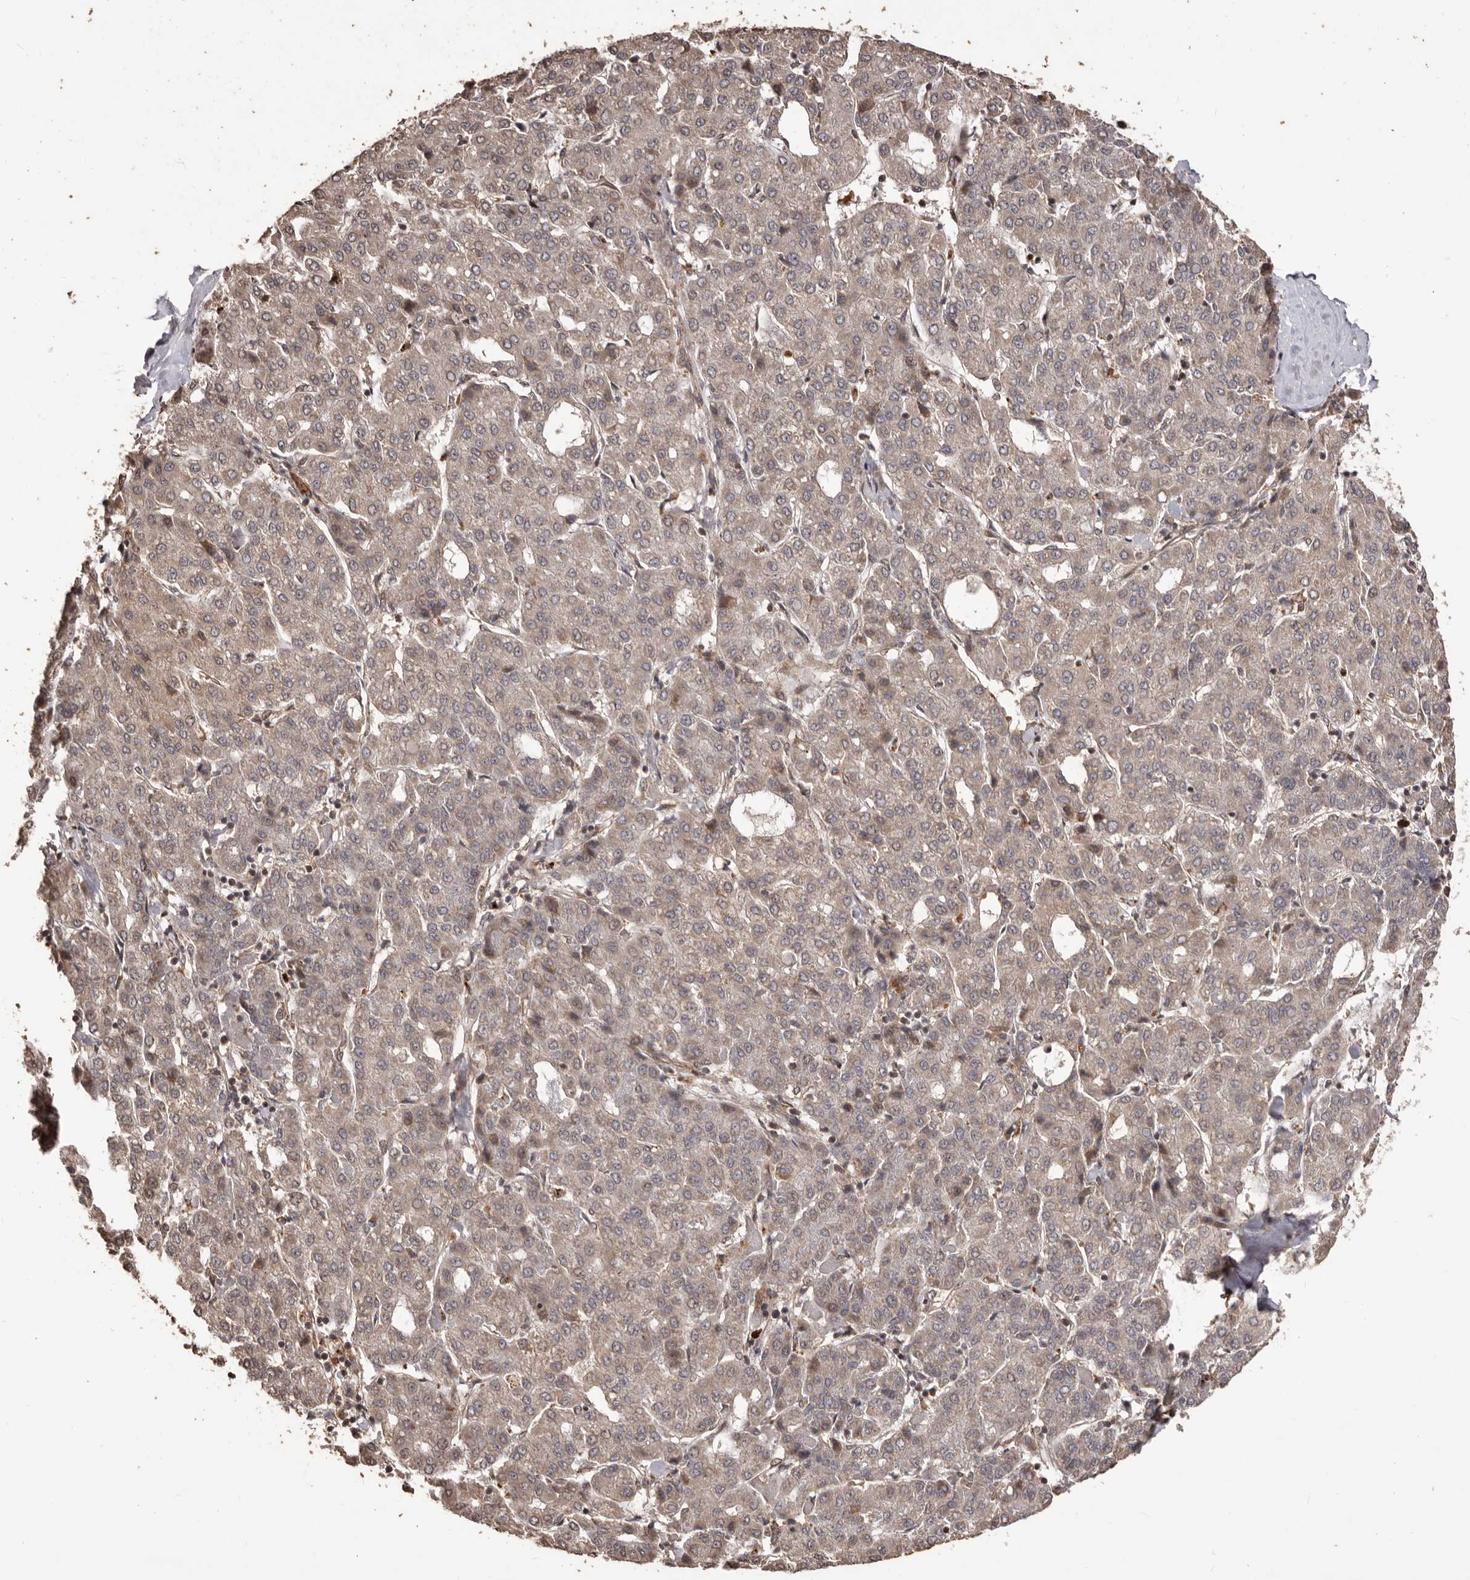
{"staining": {"intensity": "weak", "quantity": ">75%", "location": "cytoplasmic/membranous"}, "tissue": "liver cancer", "cell_type": "Tumor cells", "image_type": "cancer", "snomed": [{"axis": "morphology", "description": "Carcinoma, Hepatocellular, NOS"}, {"axis": "topography", "description": "Liver"}], "caption": "This image demonstrates liver hepatocellular carcinoma stained with immunohistochemistry to label a protein in brown. The cytoplasmic/membranous of tumor cells show weak positivity for the protein. Nuclei are counter-stained blue.", "gene": "QRSL1", "patient": {"sex": "male", "age": 65}}